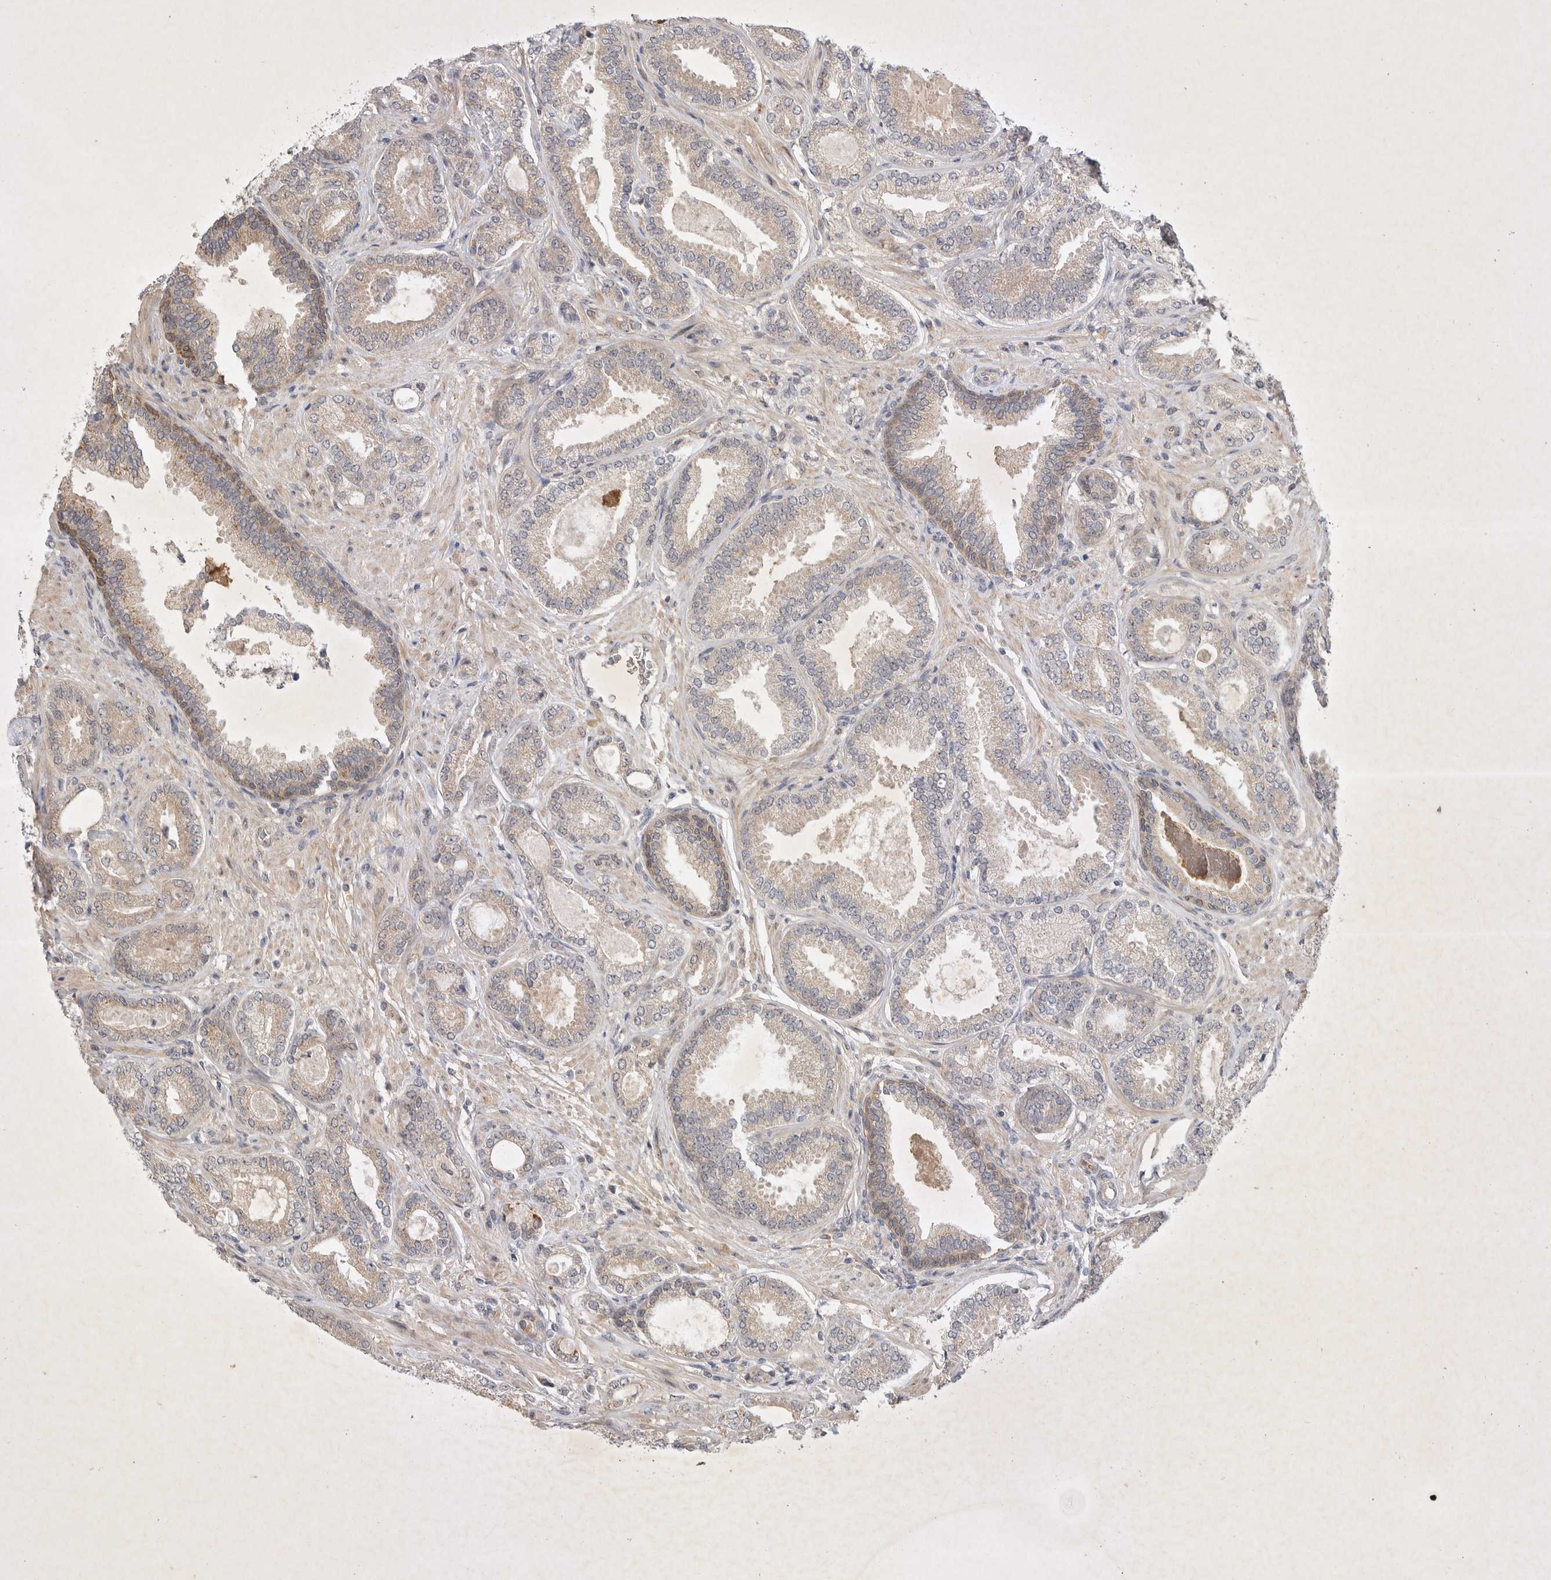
{"staining": {"intensity": "weak", "quantity": ">75%", "location": "cytoplasmic/membranous"}, "tissue": "prostate cancer", "cell_type": "Tumor cells", "image_type": "cancer", "snomed": [{"axis": "morphology", "description": "Adenocarcinoma, Low grade"}, {"axis": "topography", "description": "Prostate"}], "caption": "Protein expression analysis of human prostate cancer reveals weak cytoplasmic/membranous expression in about >75% of tumor cells. Using DAB (brown) and hematoxylin (blue) stains, captured at high magnification using brightfield microscopy.", "gene": "PTPDC1", "patient": {"sex": "male", "age": 71}}